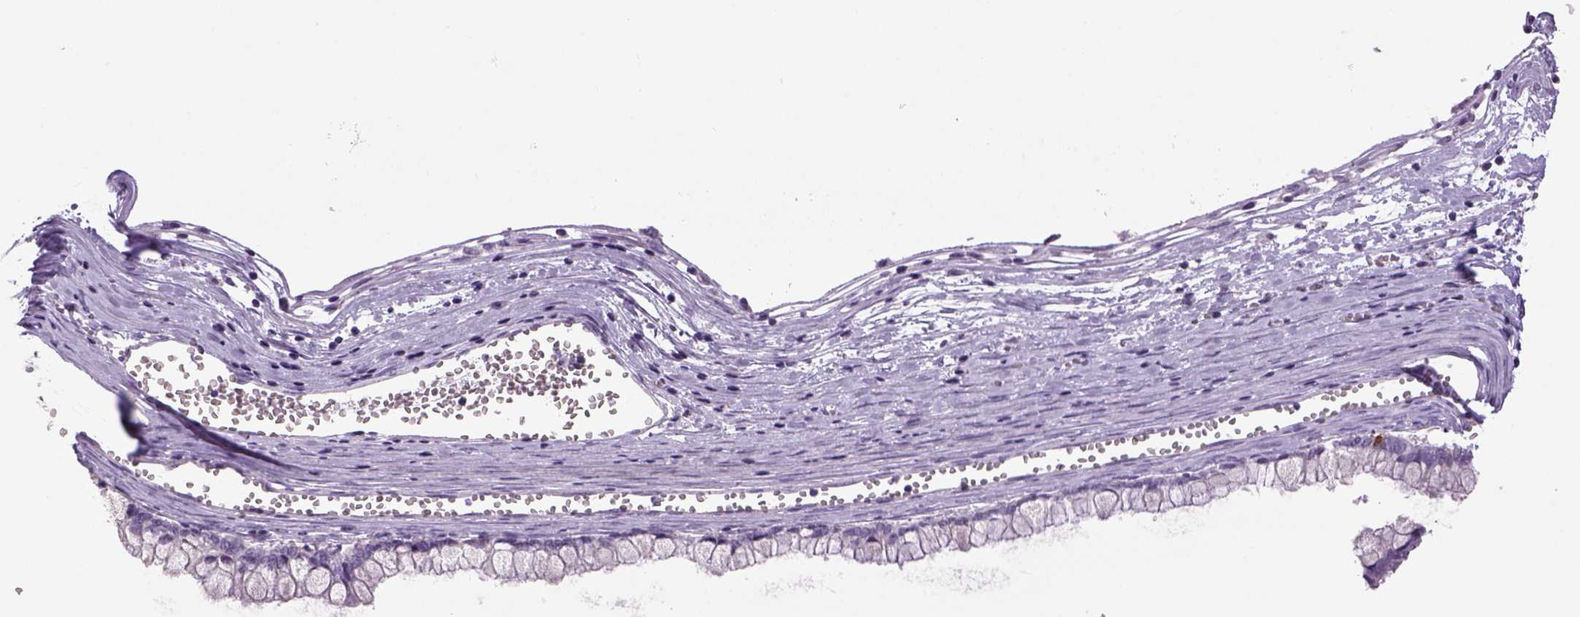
{"staining": {"intensity": "negative", "quantity": "none", "location": "none"}, "tissue": "ovarian cancer", "cell_type": "Tumor cells", "image_type": "cancer", "snomed": [{"axis": "morphology", "description": "Cystadenocarcinoma, mucinous, NOS"}, {"axis": "topography", "description": "Ovary"}], "caption": "This micrograph is of ovarian cancer (mucinous cystadenocarcinoma) stained with immunohistochemistry (IHC) to label a protein in brown with the nuclei are counter-stained blue. There is no expression in tumor cells.", "gene": "DBH", "patient": {"sex": "female", "age": 67}}